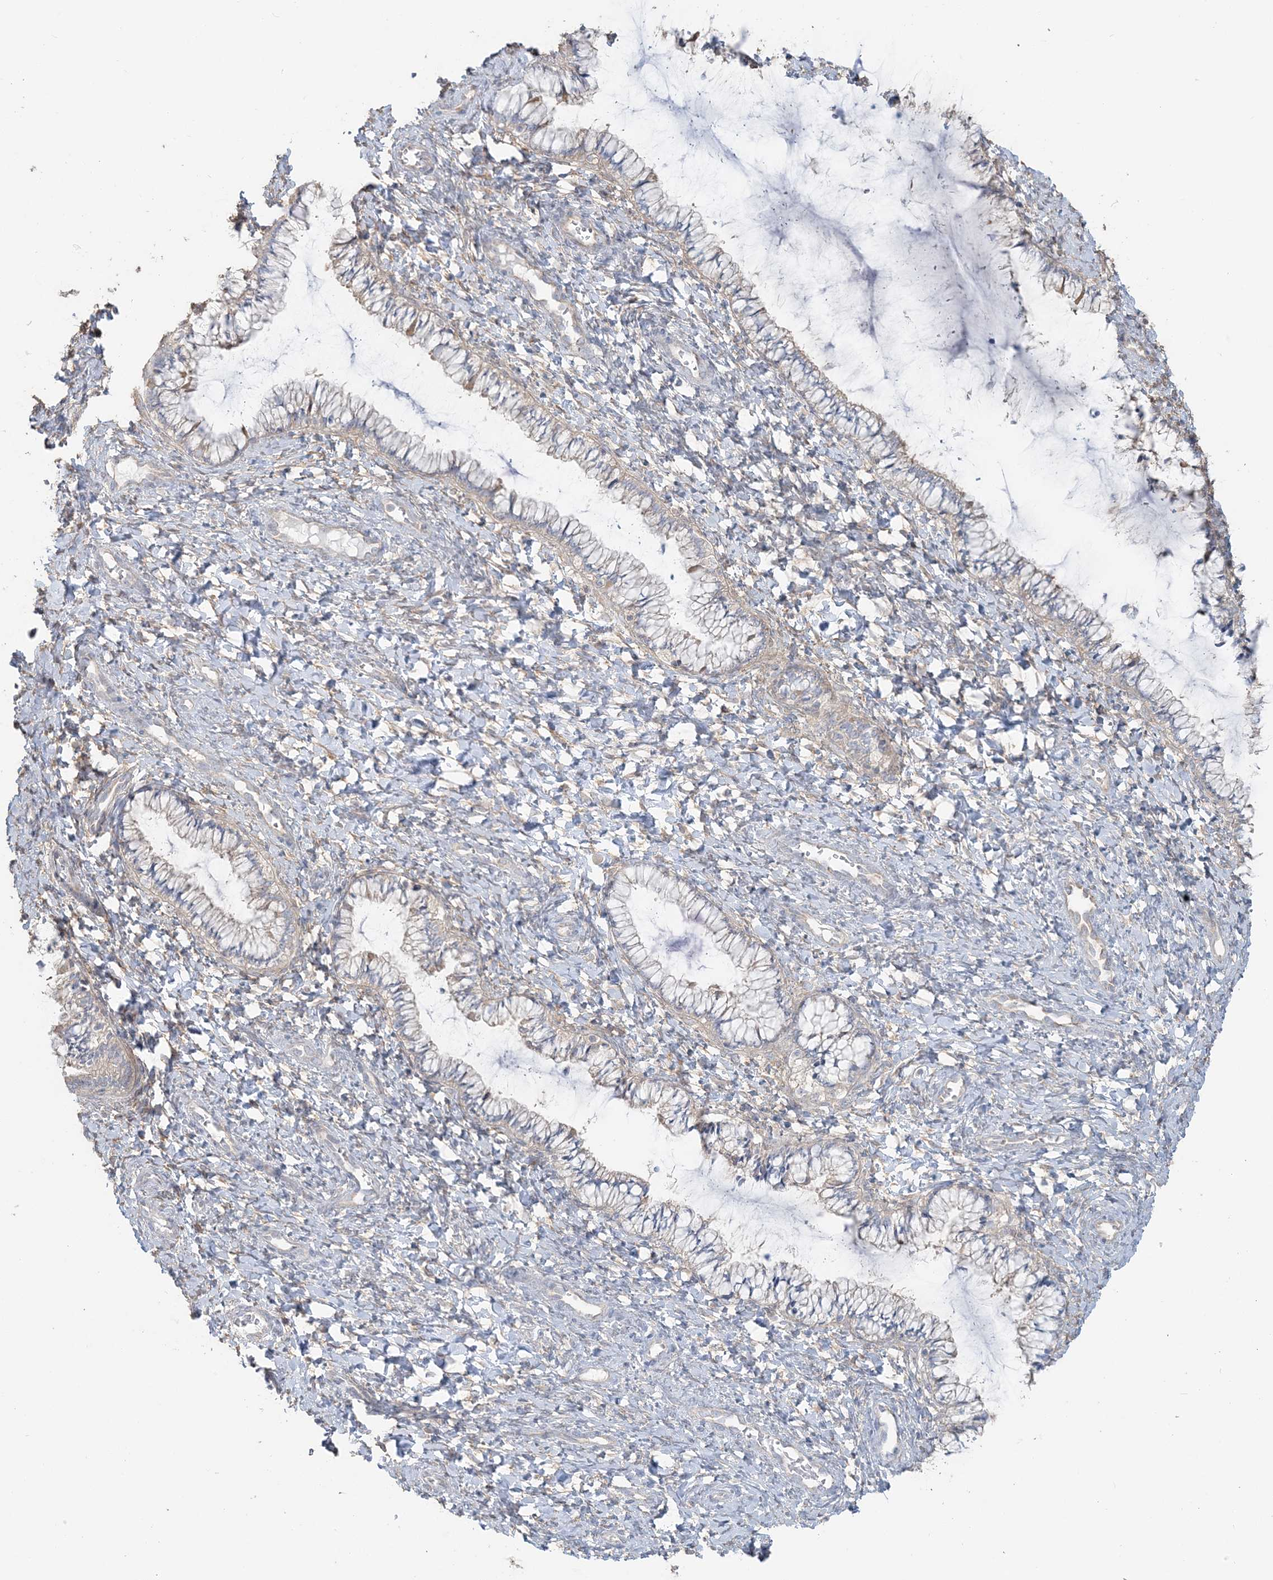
{"staining": {"intensity": "negative", "quantity": "none", "location": "none"}, "tissue": "cervix", "cell_type": "Glandular cells", "image_type": "normal", "snomed": [{"axis": "morphology", "description": "Normal tissue, NOS"}, {"axis": "morphology", "description": "Adenocarcinoma, NOS"}, {"axis": "topography", "description": "Cervix"}], "caption": "The photomicrograph shows no staining of glandular cells in benign cervix.", "gene": "TBC1D5", "patient": {"sex": "female", "age": 29}}